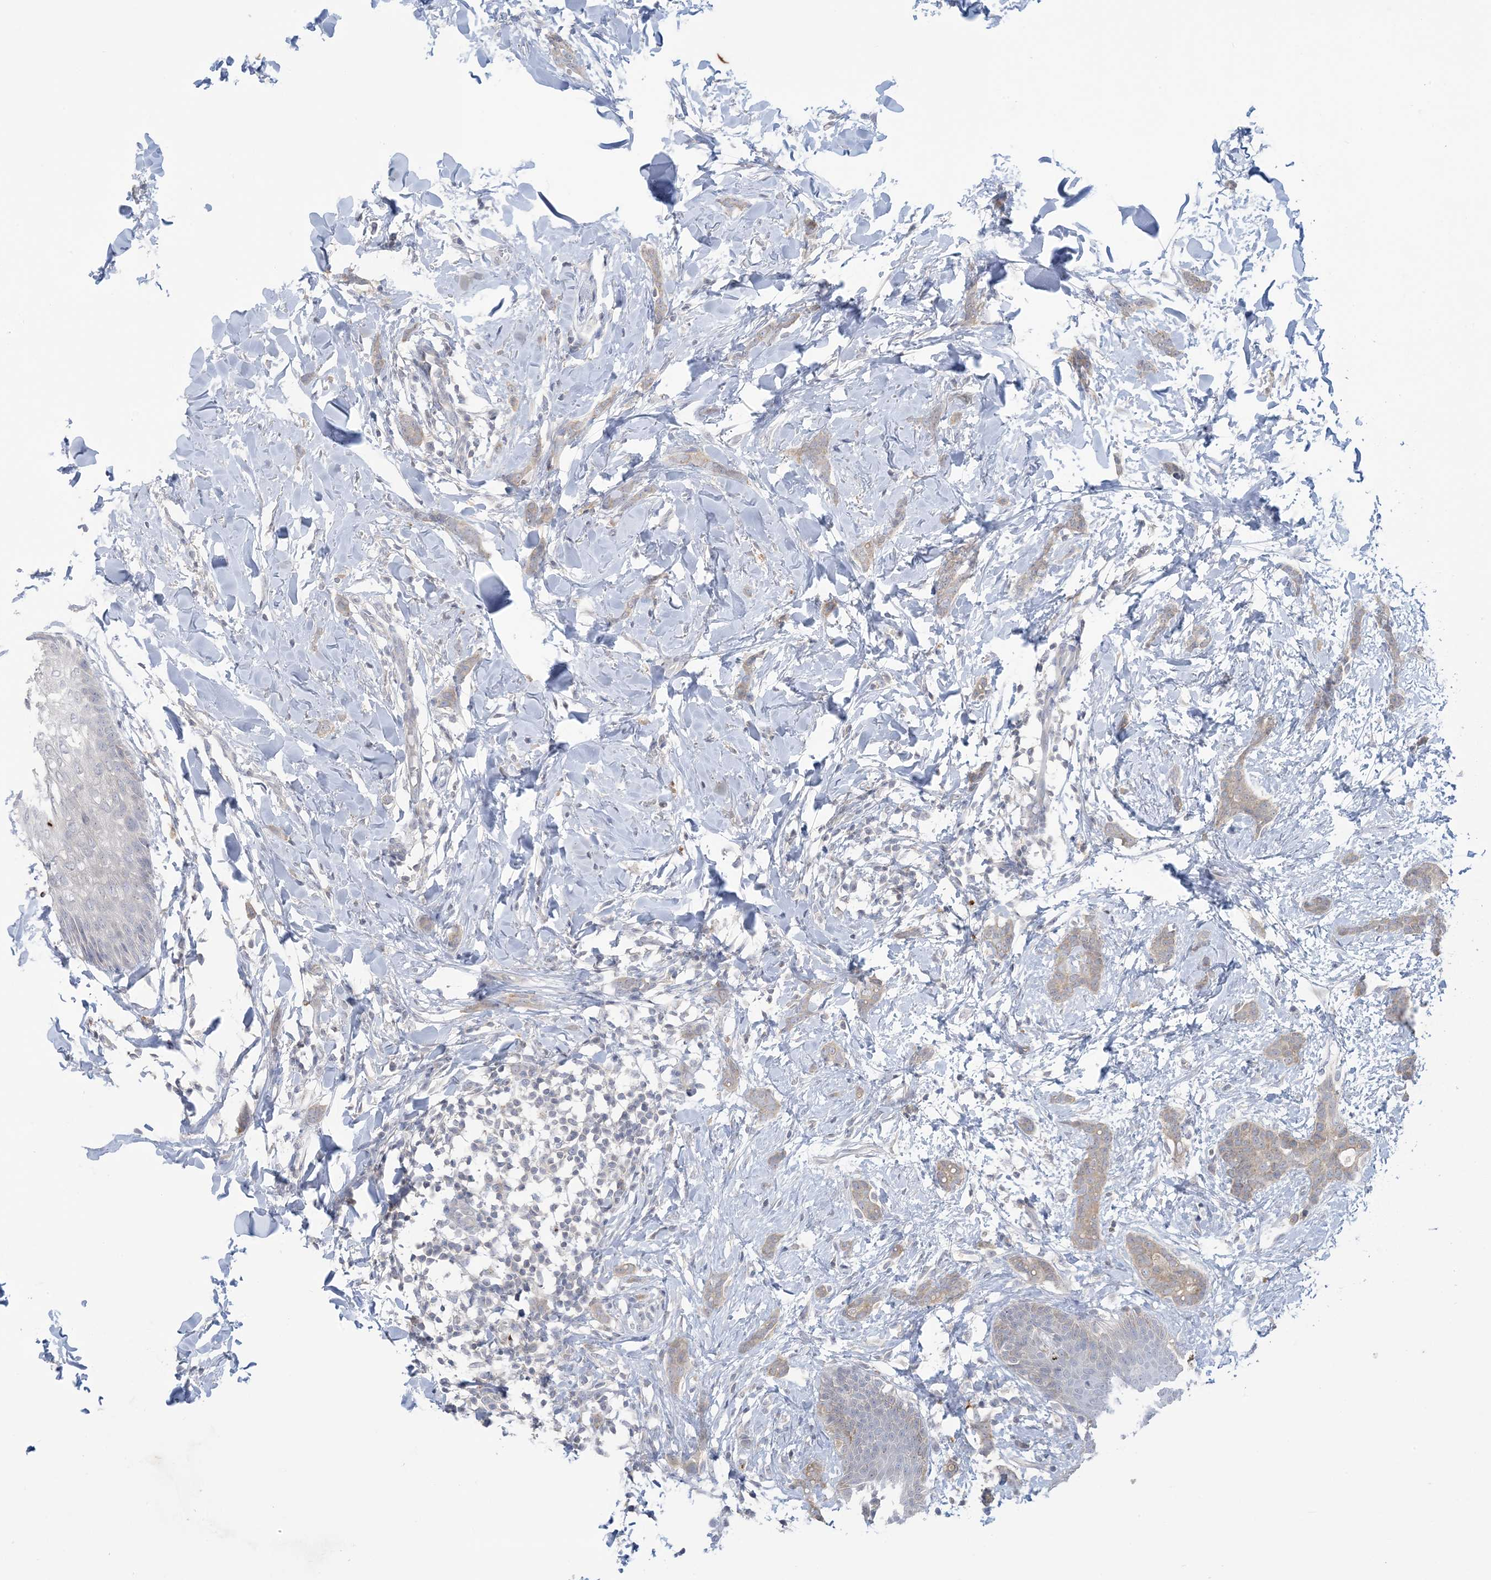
{"staining": {"intensity": "negative", "quantity": "none", "location": "none"}, "tissue": "breast cancer", "cell_type": "Tumor cells", "image_type": "cancer", "snomed": [{"axis": "morphology", "description": "Lobular carcinoma"}, {"axis": "topography", "description": "Skin"}, {"axis": "topography", "description": "Breast"}], "caption": "This photomicrograph is of breast cancer stained with immunohistochemistry (IHC) to label a protein in brown with the nuclei are counter-stained blue. There is no expression in tumor cells. (Stains: DAB (3,3'-diaminobenzidine) immunohistochemistry (IHC) with hematoxylin counter stain, Microscopy: brightfield microscopy at high magnification).", "gene": "KIF3A", "patient": {"sex": "female", "age": 46}}